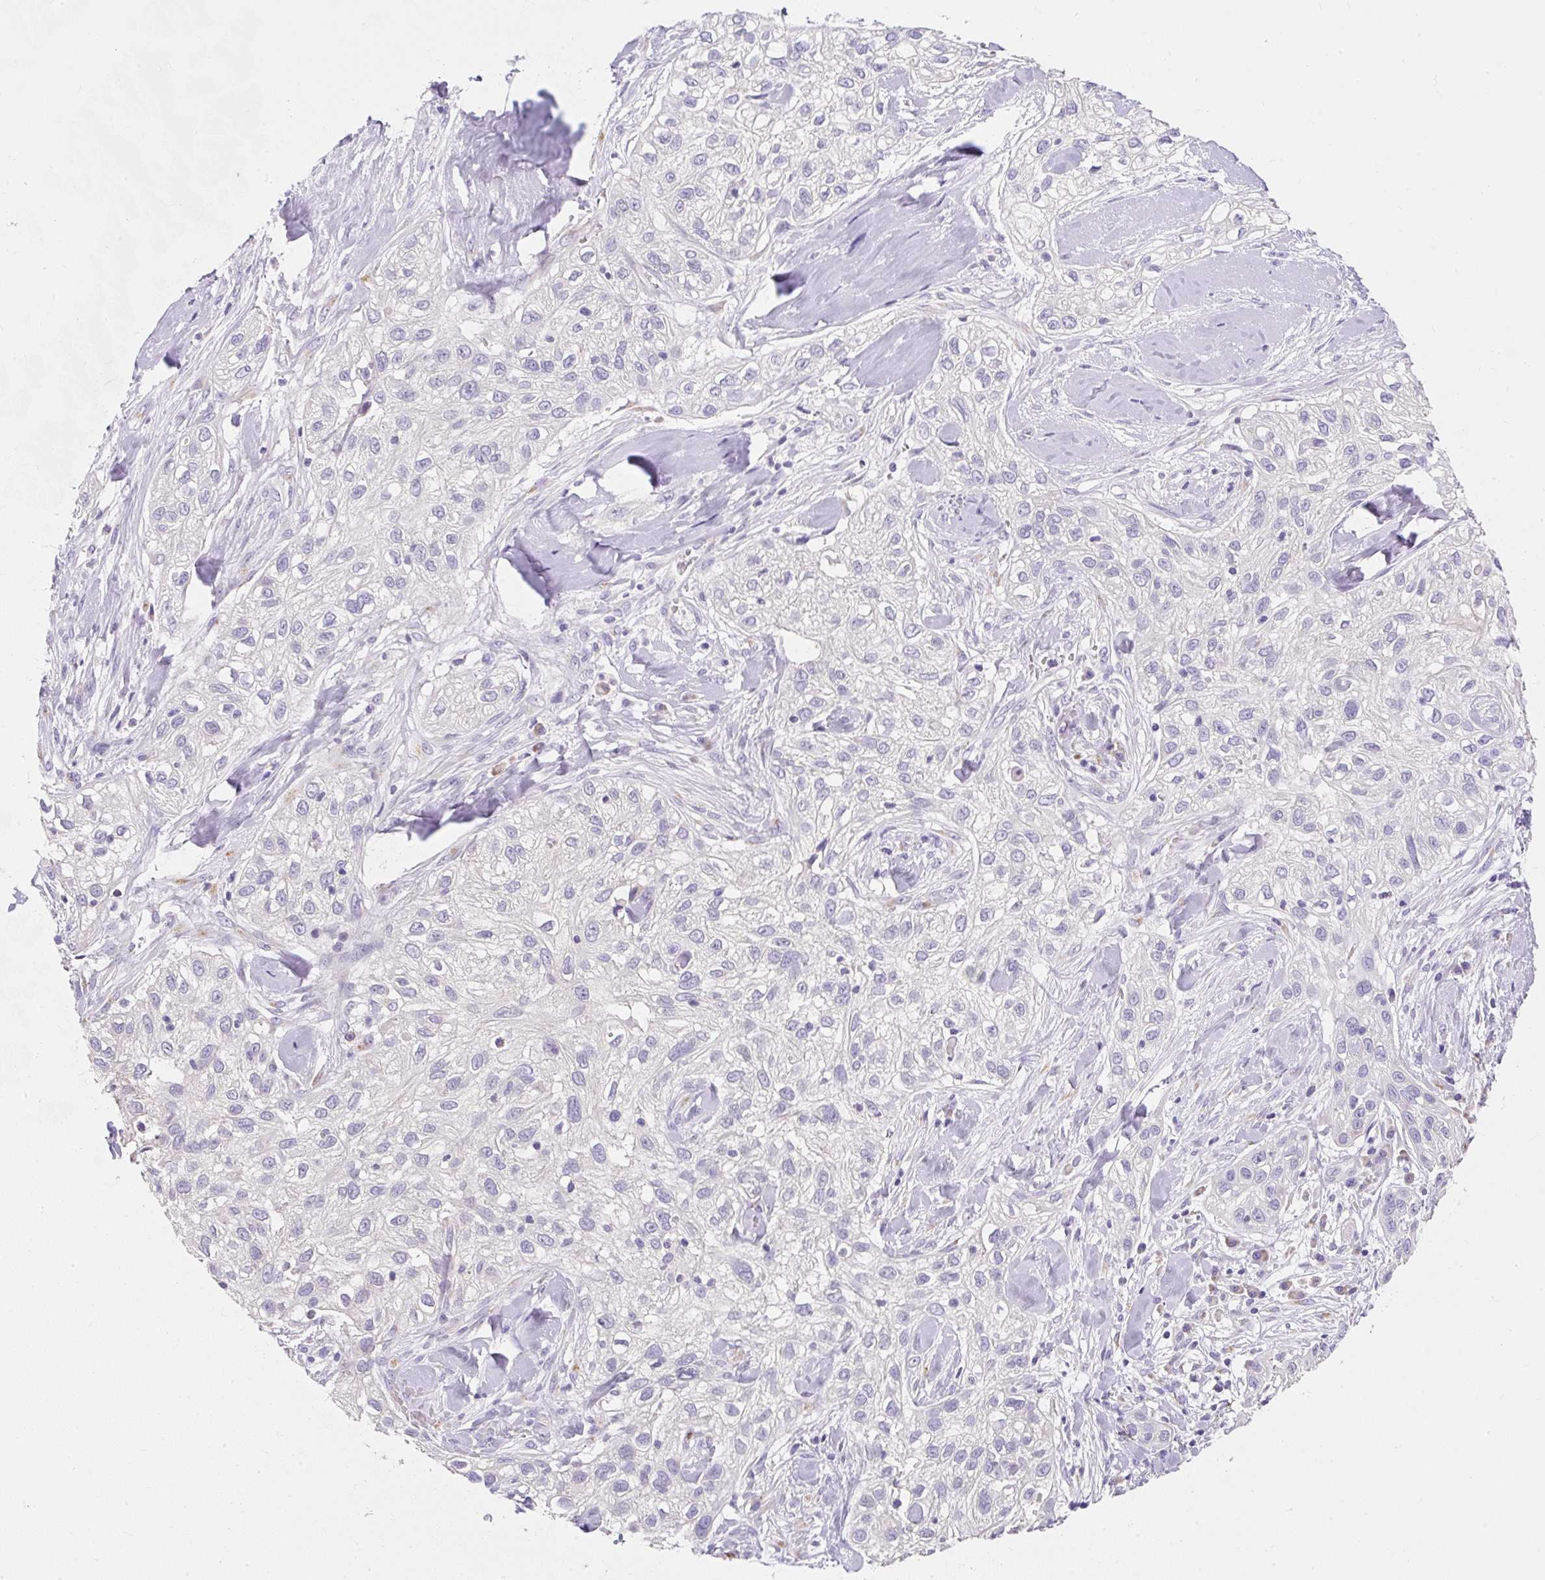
{"staining": {"intensity": "negative", "quantity": "none", "location": "none"}, "tissue": "skin cancer", "cell_type": "Tumor cells", "image_type": "cancer", "snomed": [{"axis": "morphology", "description": "Squamous cell carcinoma, NOS"}, {"axis": "topography", "description": "Skin"}], "caption": "IHC of human skin cancer shows no staining in tumor cells.", "gene": "DTX4", "patient": {"sex": "male", "age": 82}}